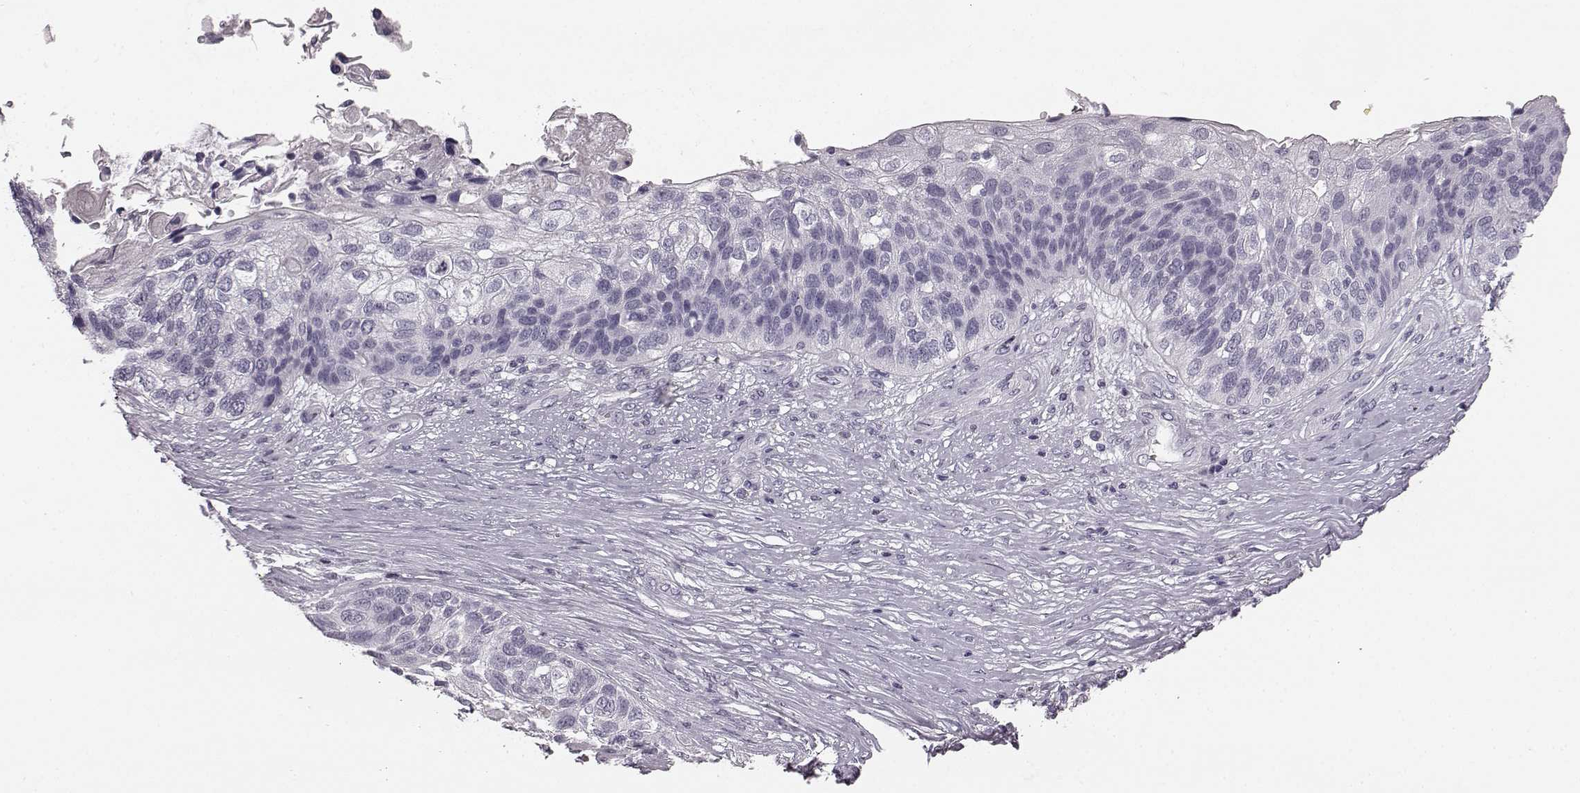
{"staining": {"intensity": "negative", "quantity": "none", "location": "none"}, "tissue": "lung cancer", "cell_type": "Tumor cells", "image_type": "cancer", "snomed": [{"axis": "morphology", "description": "Squamous cell carcinoma, NOS"}, {"axis": "topography", "description": "Lung"}], "caption": "Lung squamous cell carcinoma was stained to show a protein in brown. There is no significant positivity in tumor cells.", "gene": "TMPRSS15", "patient": {"sex": "male", "age": 69}}